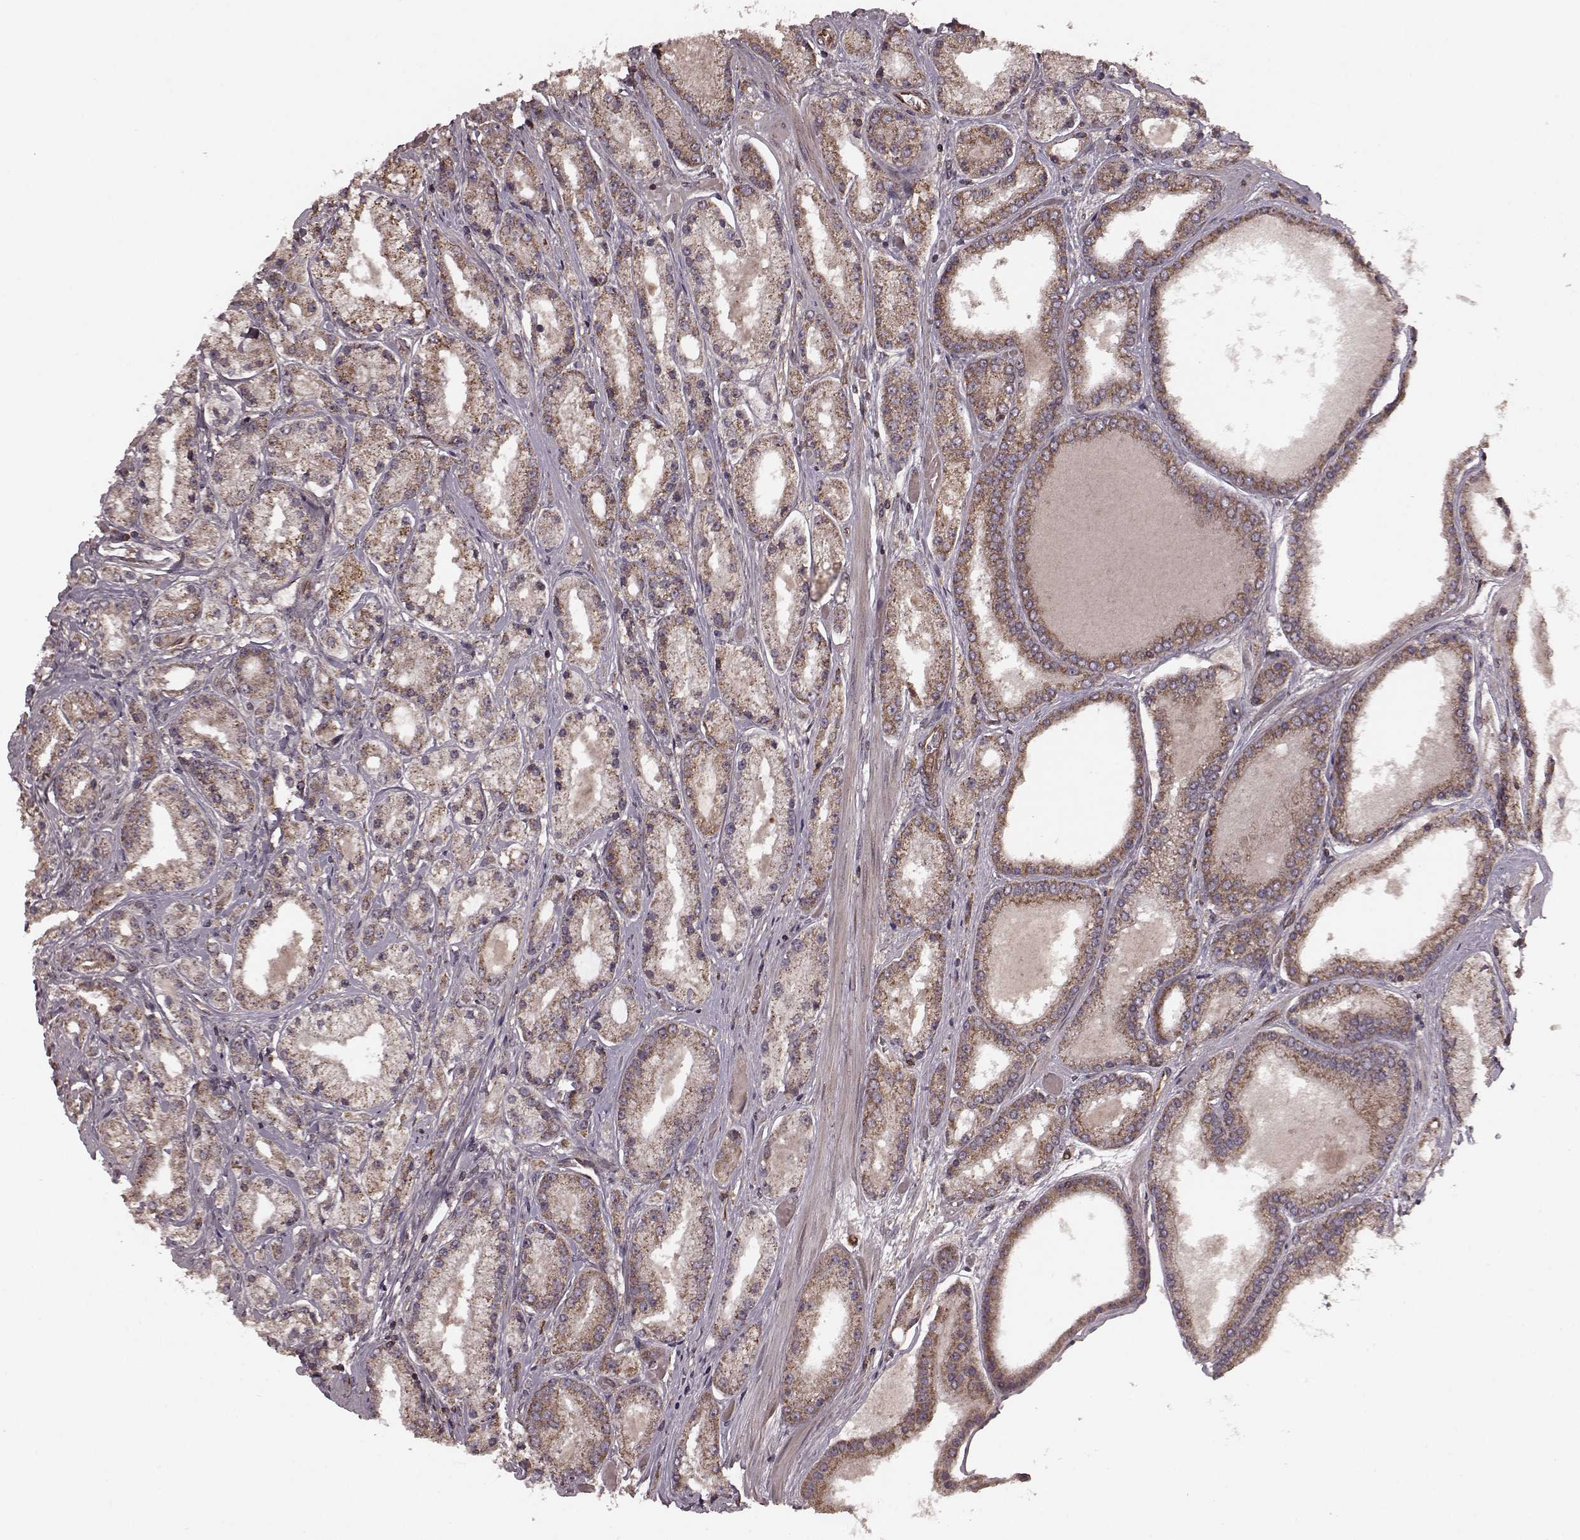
{"staining": {"intensity": "strong", "quantity": ">75%", "location": "cytoplasmic/membranous"}, "tissue": "prostate cancer", "cell_type": "Tumor cells", "image_type": "cancer", "snomed": [{"axis": "morphology", "description": "Adenocarcinoma, High grade"}, {"axis": "topography", "description": "Prostate"}], "caption": "High-grade adenocarcinoma (prostate) was stained to show a protein in brown. There is high levels of strong cytoplasmic/membranous positivity in about >75% of tumor cells.", "gene": "AGPAT1", "patient": {"sex": "male", "age": 67}}